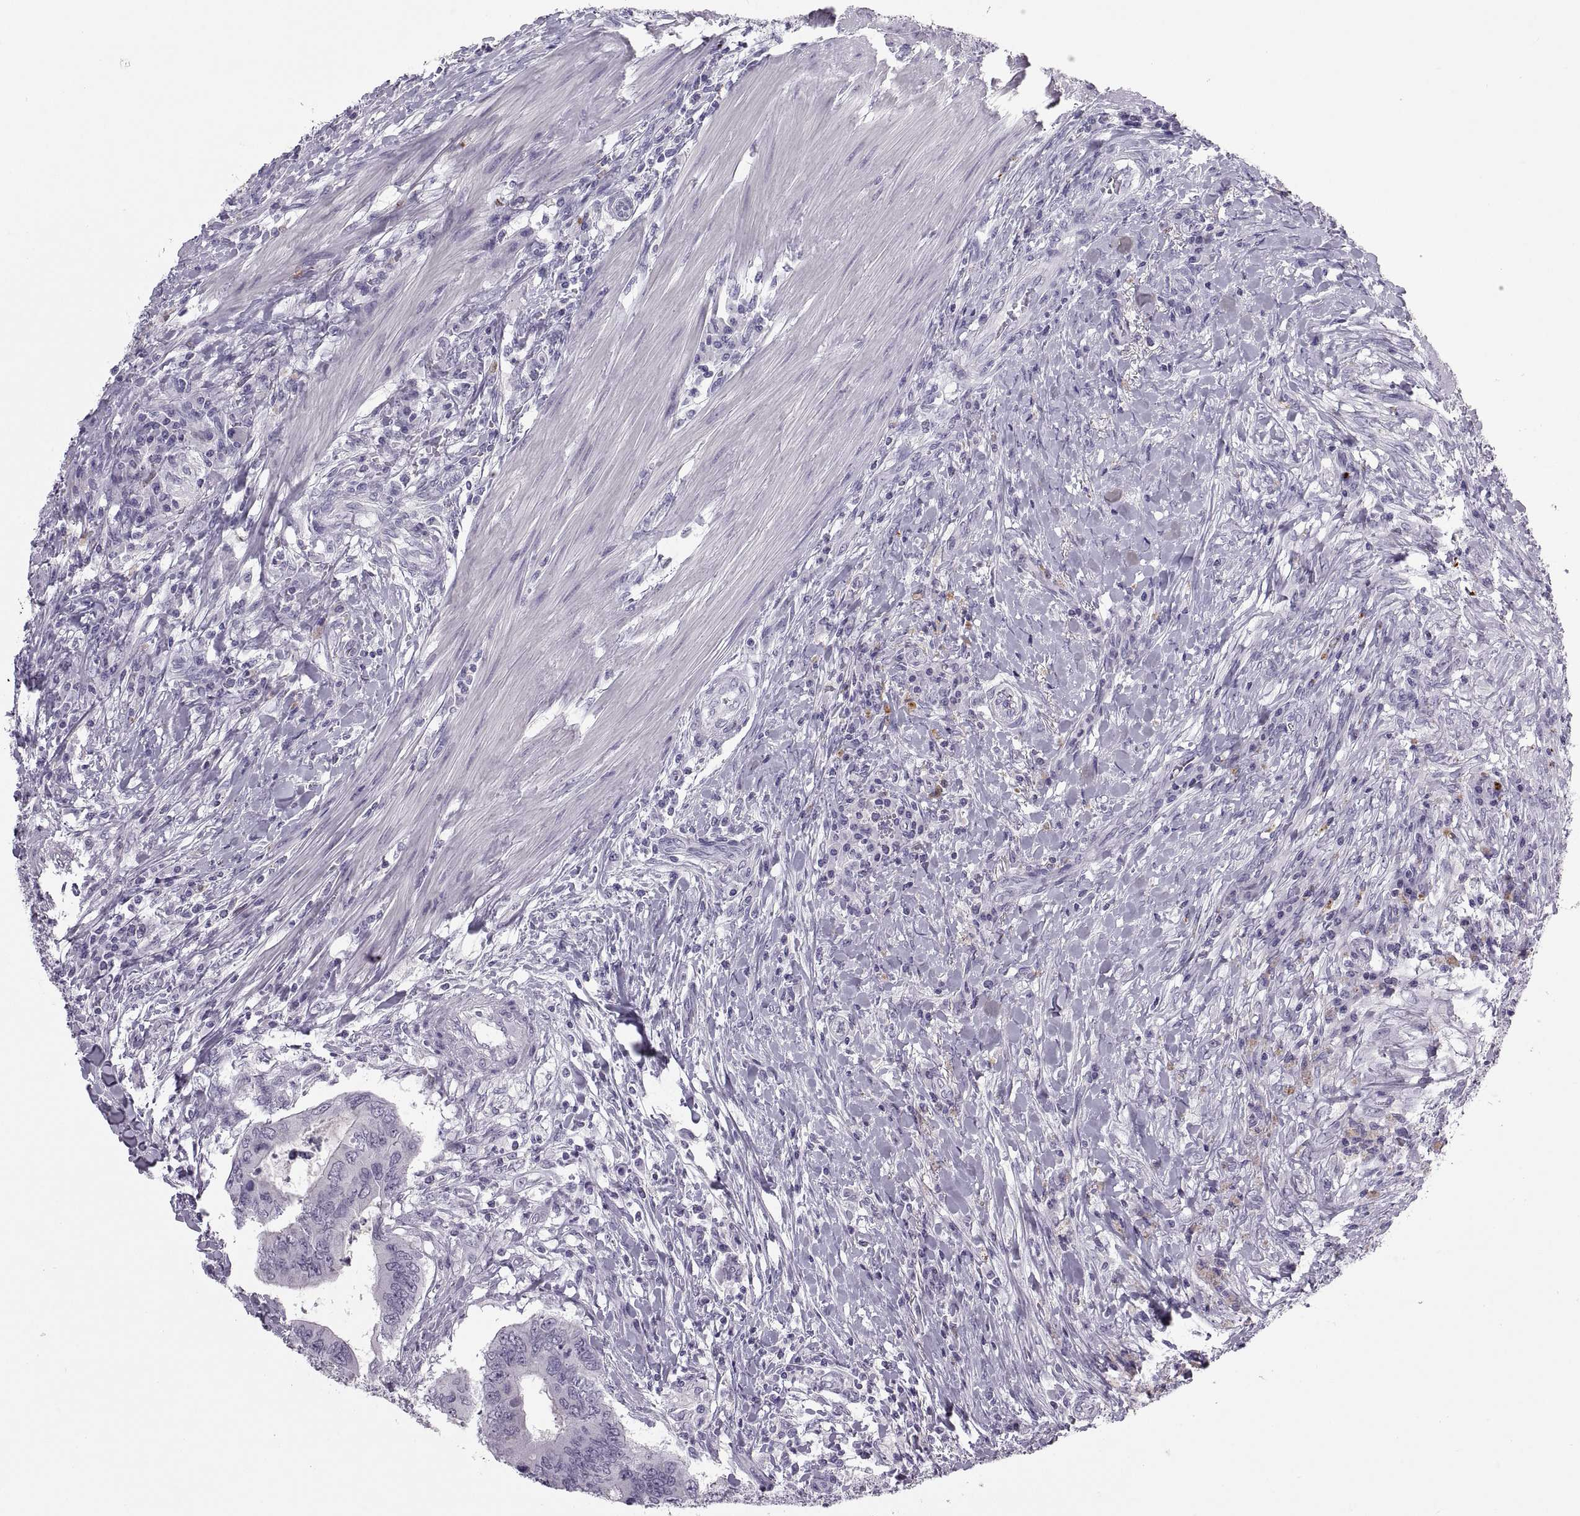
{"staining": {"intensity": "negative", "quantity": "none", "location": "none"}, "tissue": "colorectal cancer", "cell_type": "Tumor cells", "image_type": "cancer", "snomed": [{"axis": "morphology", "description": "Adenocarcinoma, NOS"}, {"axis": "topography", "description": "Colon"}], "caption": "The image demonstrates no significant positivity in tumor cells of colorectal cancer.", "gene": "QRICH2", "patient": {"sex": "male", "age": 53}}